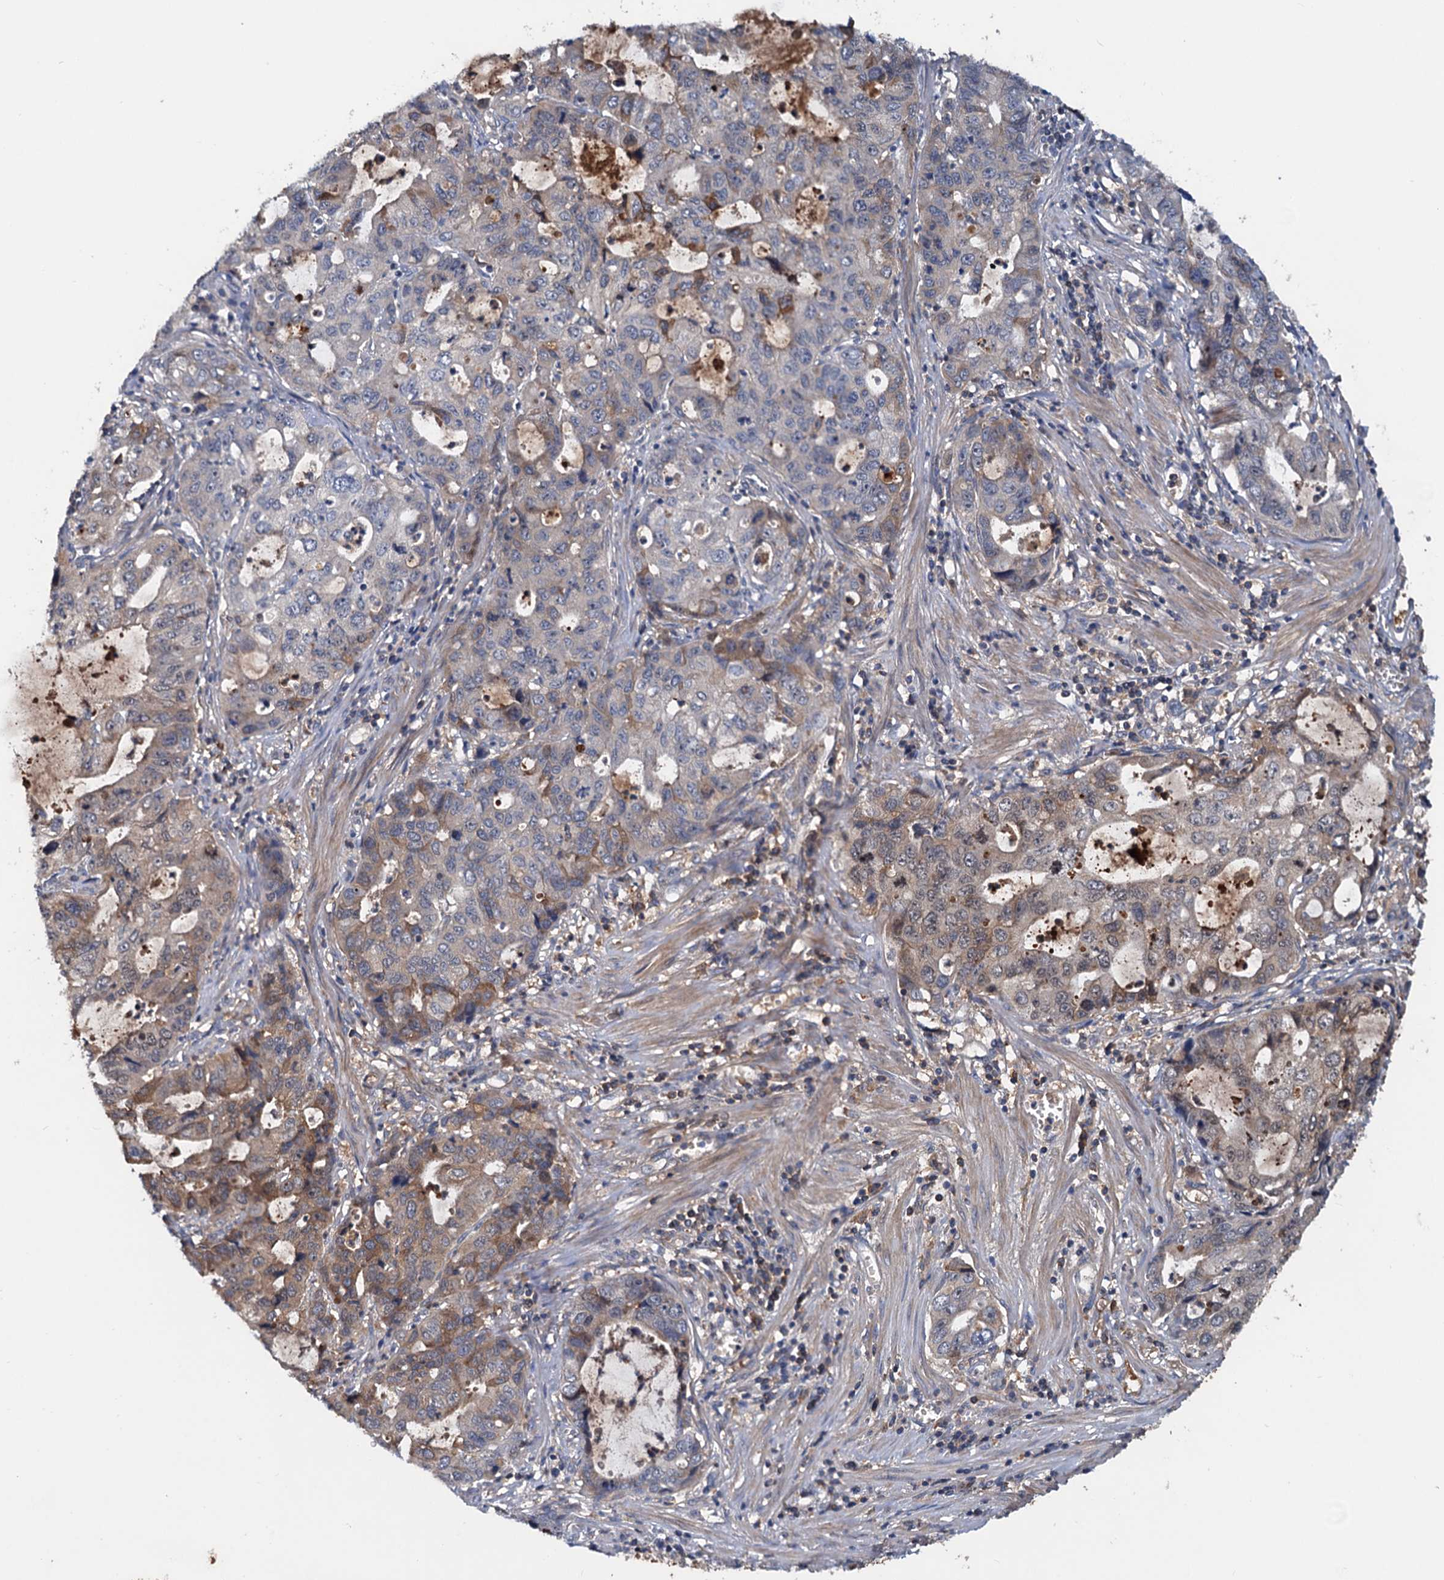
{"staining": {"intensity": "moderate", "quantity": "25%-75%", "location": "cytoplasmic/membranous"}, "tissue": "stomach cancer", "cell_type": "Tumor cells", "image_type": "cancer", "snomed": [{"axis": "morphology", "description": "Adenocarcinoma, NOS"}, {"axis": "topography", "description": "Stomach, upper"}], "caption": "Immunohistochemistry photomicrograph of neoplastic tissue: human stomach adenocarcinoma stained using IHC demonstrates medium levels of moderate protein expression localized specifically in the cytoplasmic/membranous of tumor cells, appearing as a cytoplasmic/membranous brown color.", "gene": "CHRD", "patient": {"sex": "female", "age": 52}}